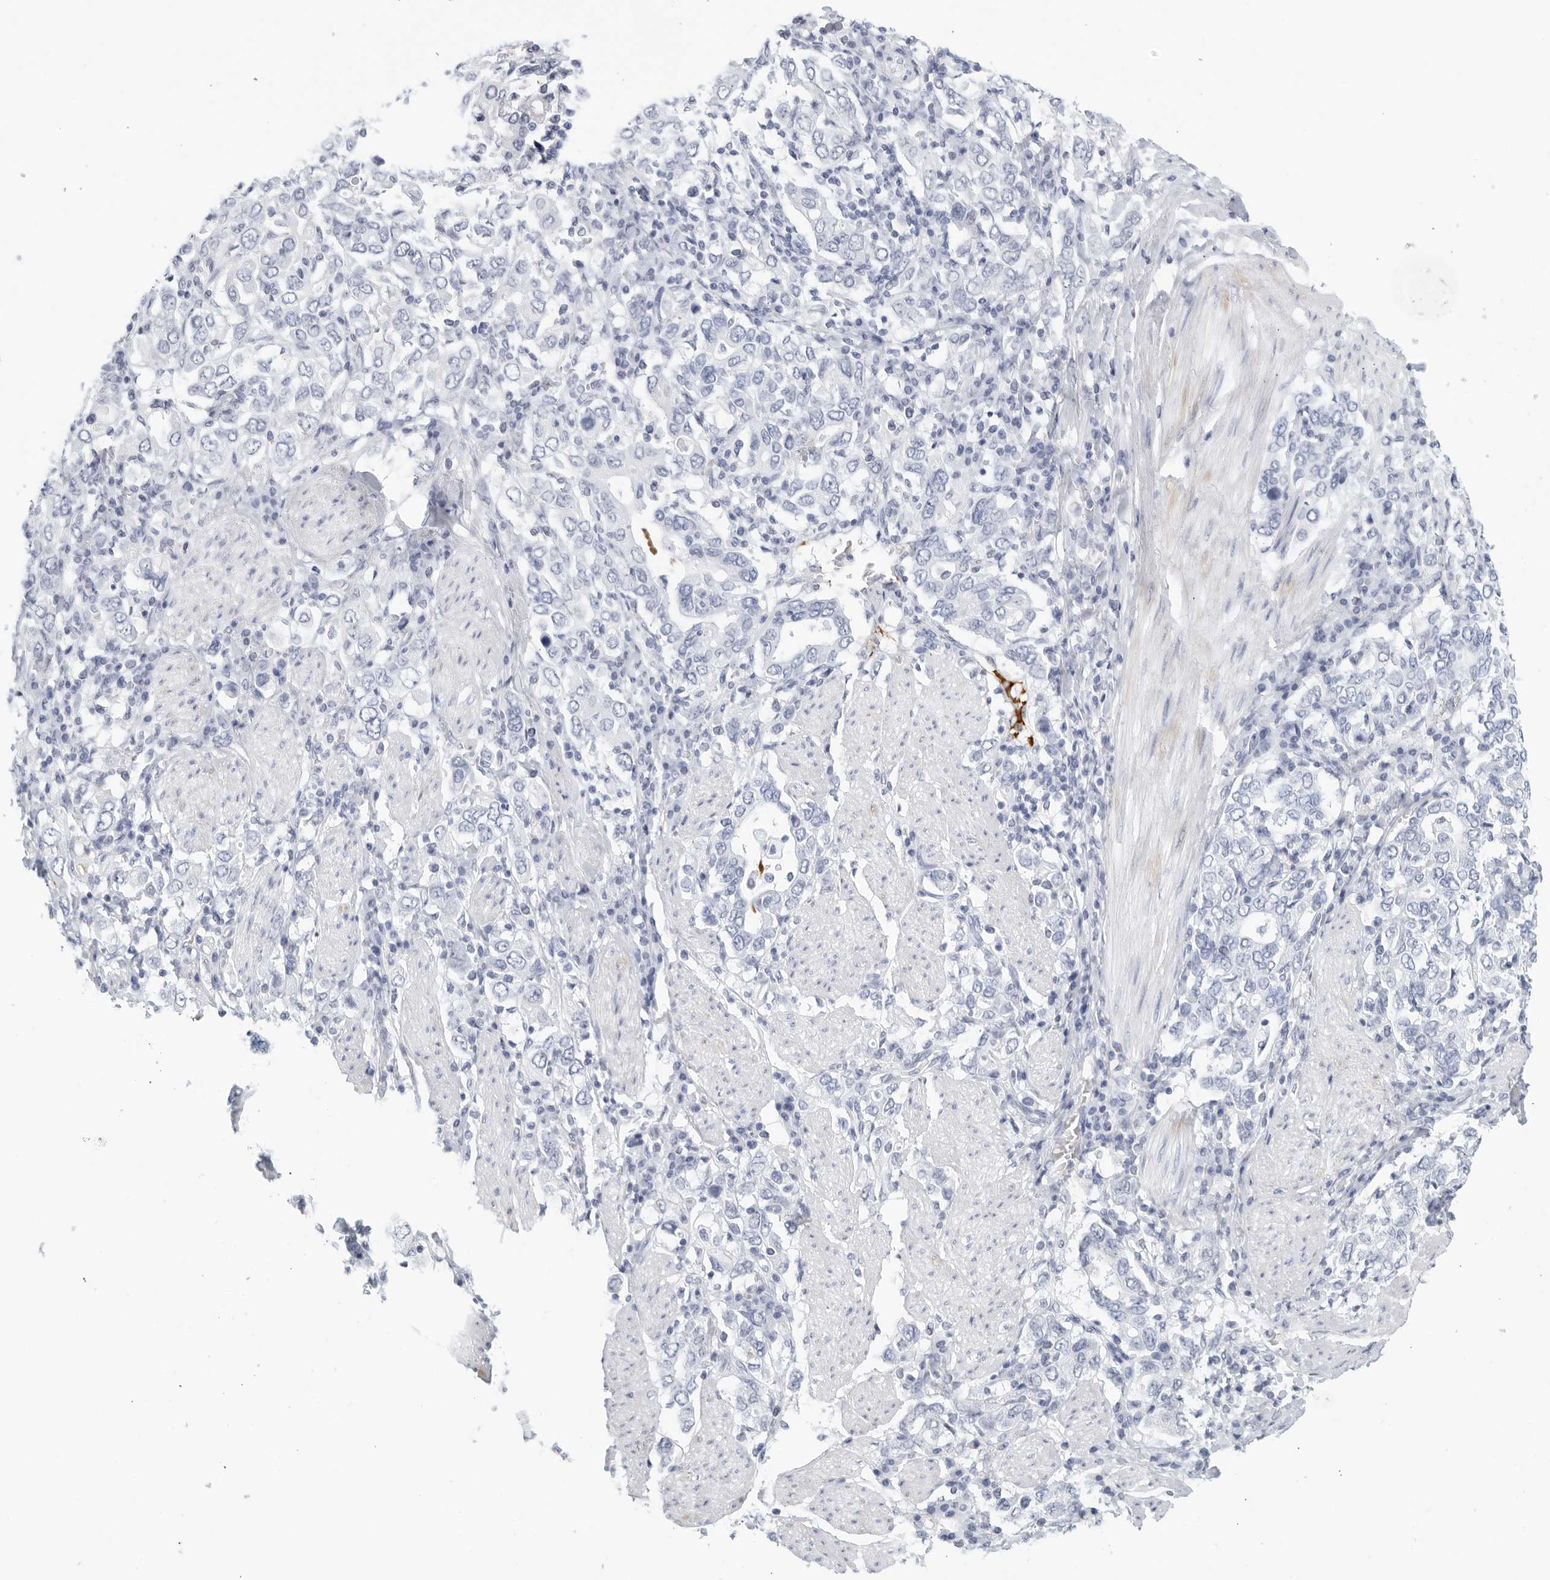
{"staining": {"intensity": "negative", "quantity": "none", "location": "none"}, "tissue": "stomach cancer", "cell_type": "Tumor cells", "image_type": "cancer", "snomed": [{"axis": "morphology", "description": "Adenocarcinoma, NOS"}, {"axis": "topography", "description": "Stomach, upper"}], "caption": "Tumor cells show no significant staining in adenocarcinoma (stomach). Brightfield microscopy of immunohistochemistry (IHC) stained with DAB (brown) and hematoxylin (blue), captured at high magnification.", "gene": "FGG", "patient": {"sex": "male", "age": 62}}